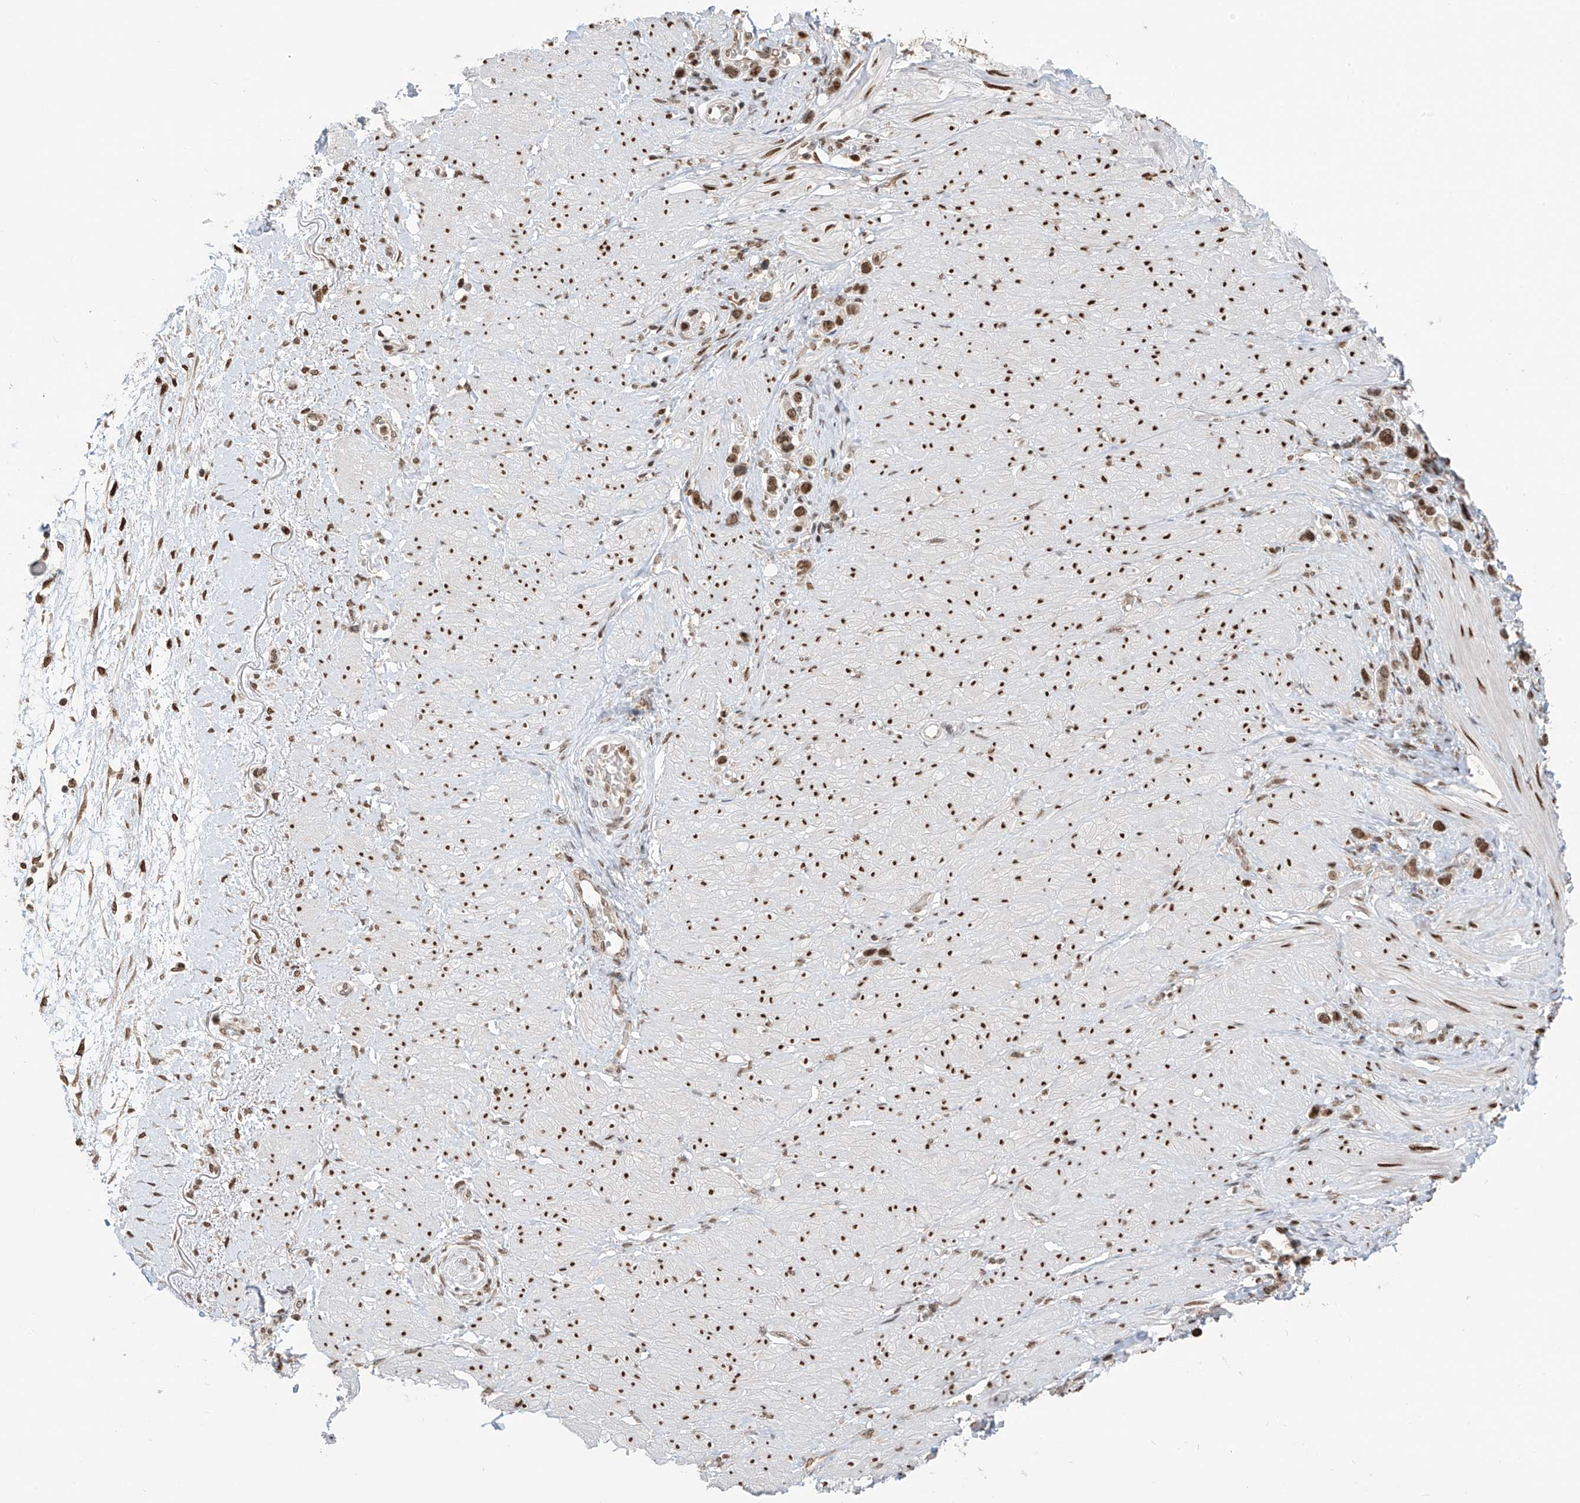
{"staining": {"intensity": "moderate", "quantity": ">75%", "location": "nuclear"}, "tissue": "stomach cancer", "cell_type": "Tumor cells", "image_type": "cancer", "snomed": [{"axis": "morphology", "description": "Adenocarcinoma, NOS"}, {"axis": "topography", "description": "Stomach"}], "caption": "A brown stain shows moderate nuclear staining of a protein in human stomach cancer (adenocarcinoma) tumor cells.", "gene": "KPNB1", "patient": {"sex": "female", "age": 65}}